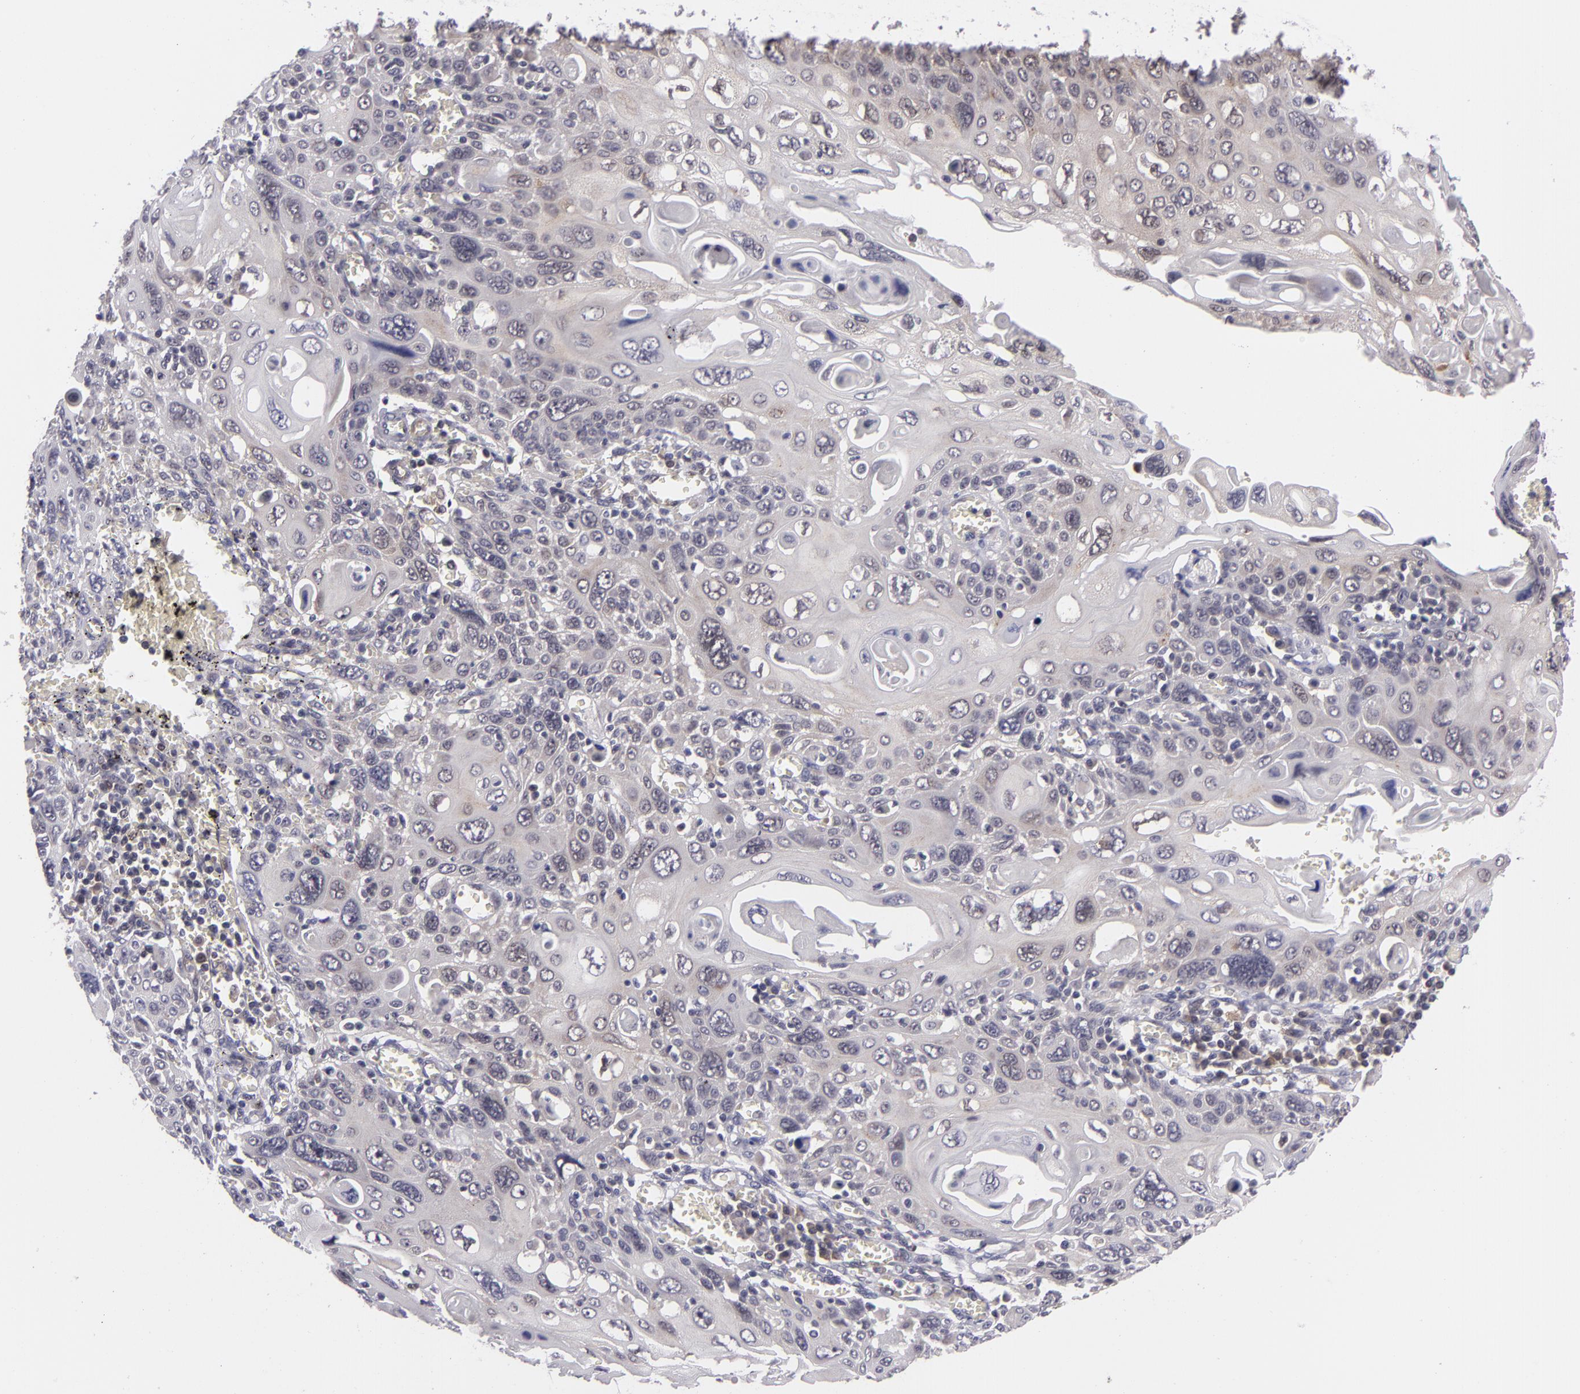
{"staining": {"intensity": "weak", "quantity": "25%-75%", "location": "cytoplasmic/membranous"}, "tissue": "cervical cancer", "cell_type": "Tumor cells", "image_type": "cancer", "snomed": [{"axis": "morphology", "description": "Squamous cell carcinoma, NOS"}, {"axis": "topography", "description": "Cervix"}], "caption": "Squamous cell carcinoma (cervical) stained with a protein marker reveals weak staining in tumor cells.", "gene": "BCL10", "patient": {"sex": "female", "age": 54}}